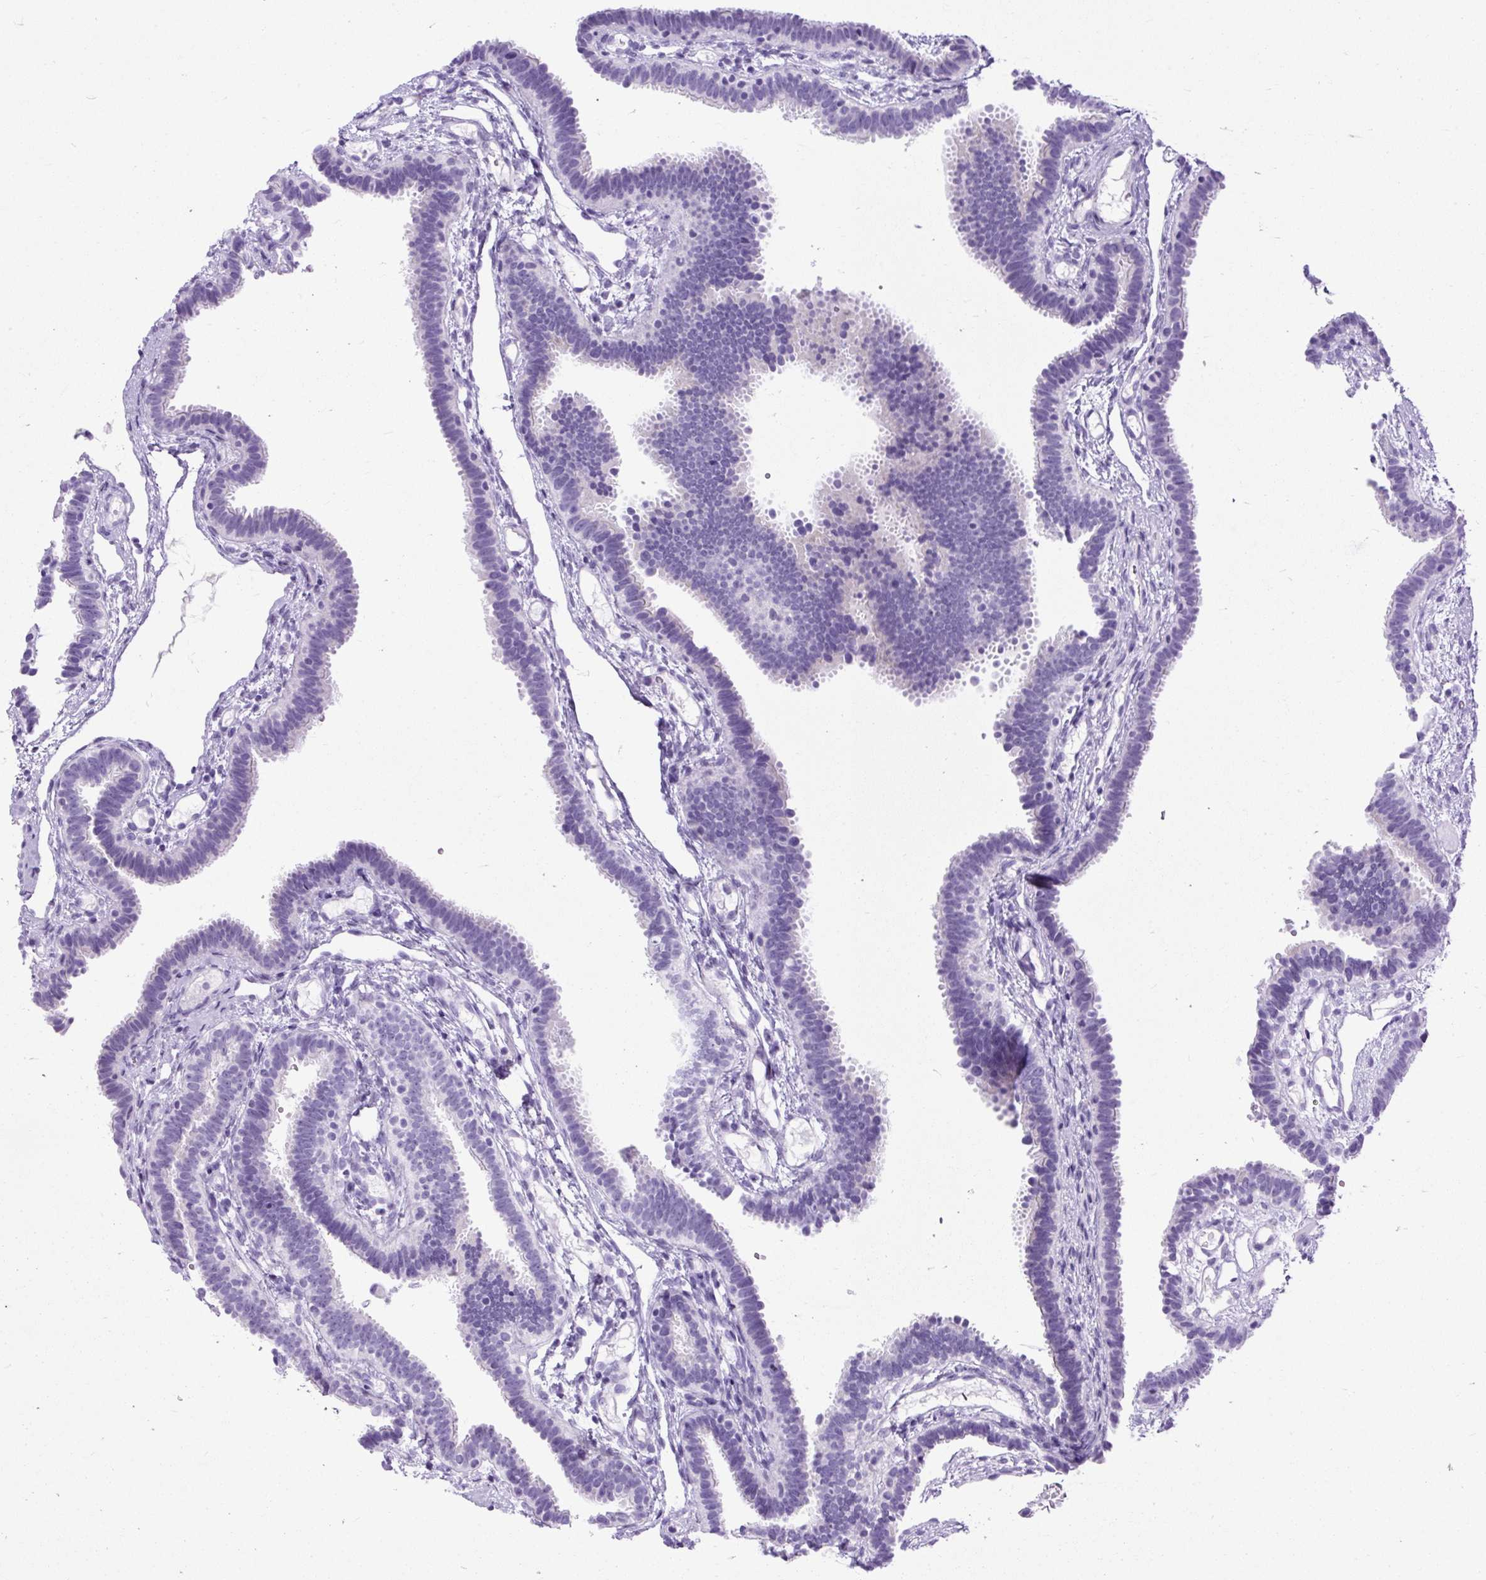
{"staining": {"intensity": "negative", "quantity": "none", "location": "none"}, "tissue": "fallopian tube", "cell_type": "Glandular cells", "image_type": "normal", "snomed": [{"axis": "morphology", "description": "Normal tissue, NOS"}, {"axis": "topography", "description": "Fallopian tube"}], "caption": "There is no significant expression in glandular cells of fallopian tube. Nuclei are stained in blue.", "gene": "UPP1", "patient": {"sex": "female", "age": 37}}